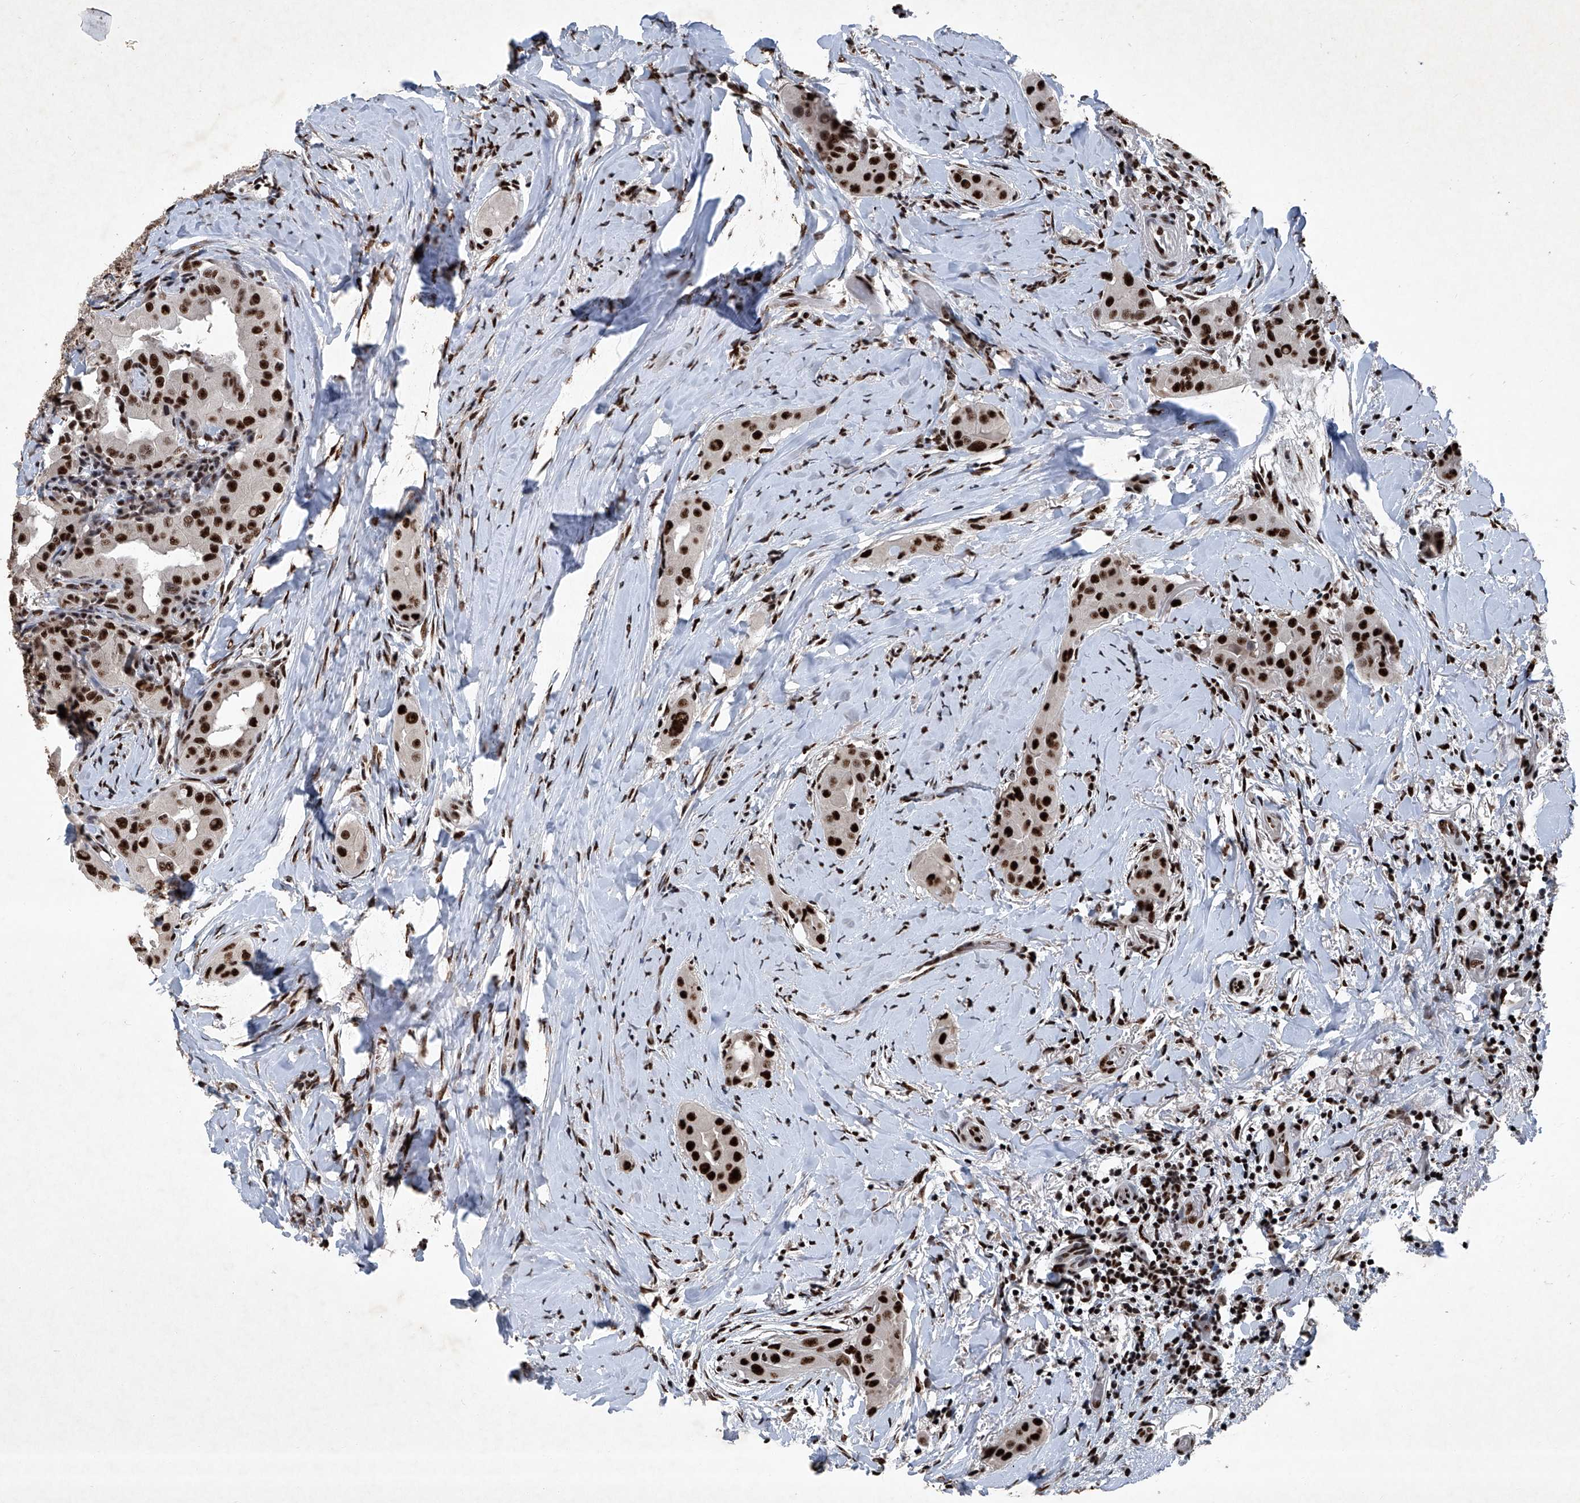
{"staining": {"intensity": "strong", "quantity": ">75%", "location": "nuclear"}, "tissue": "thyroid cancer", "cell_type": "Tumor cells", "image_type": "cancer", "snomed": [{"axis": "morphology", "description": "Papillary adenocarcinoma, NOS"}, {"axis": "topography", "description": "Thyroid gland"}], "caption": "Protein staining reveals strong nuclear positivity in about >75% of tumor cells in thyroid cancer.", "gene": "DDX39B", "patient": {"sex": "male", "age": 33}}